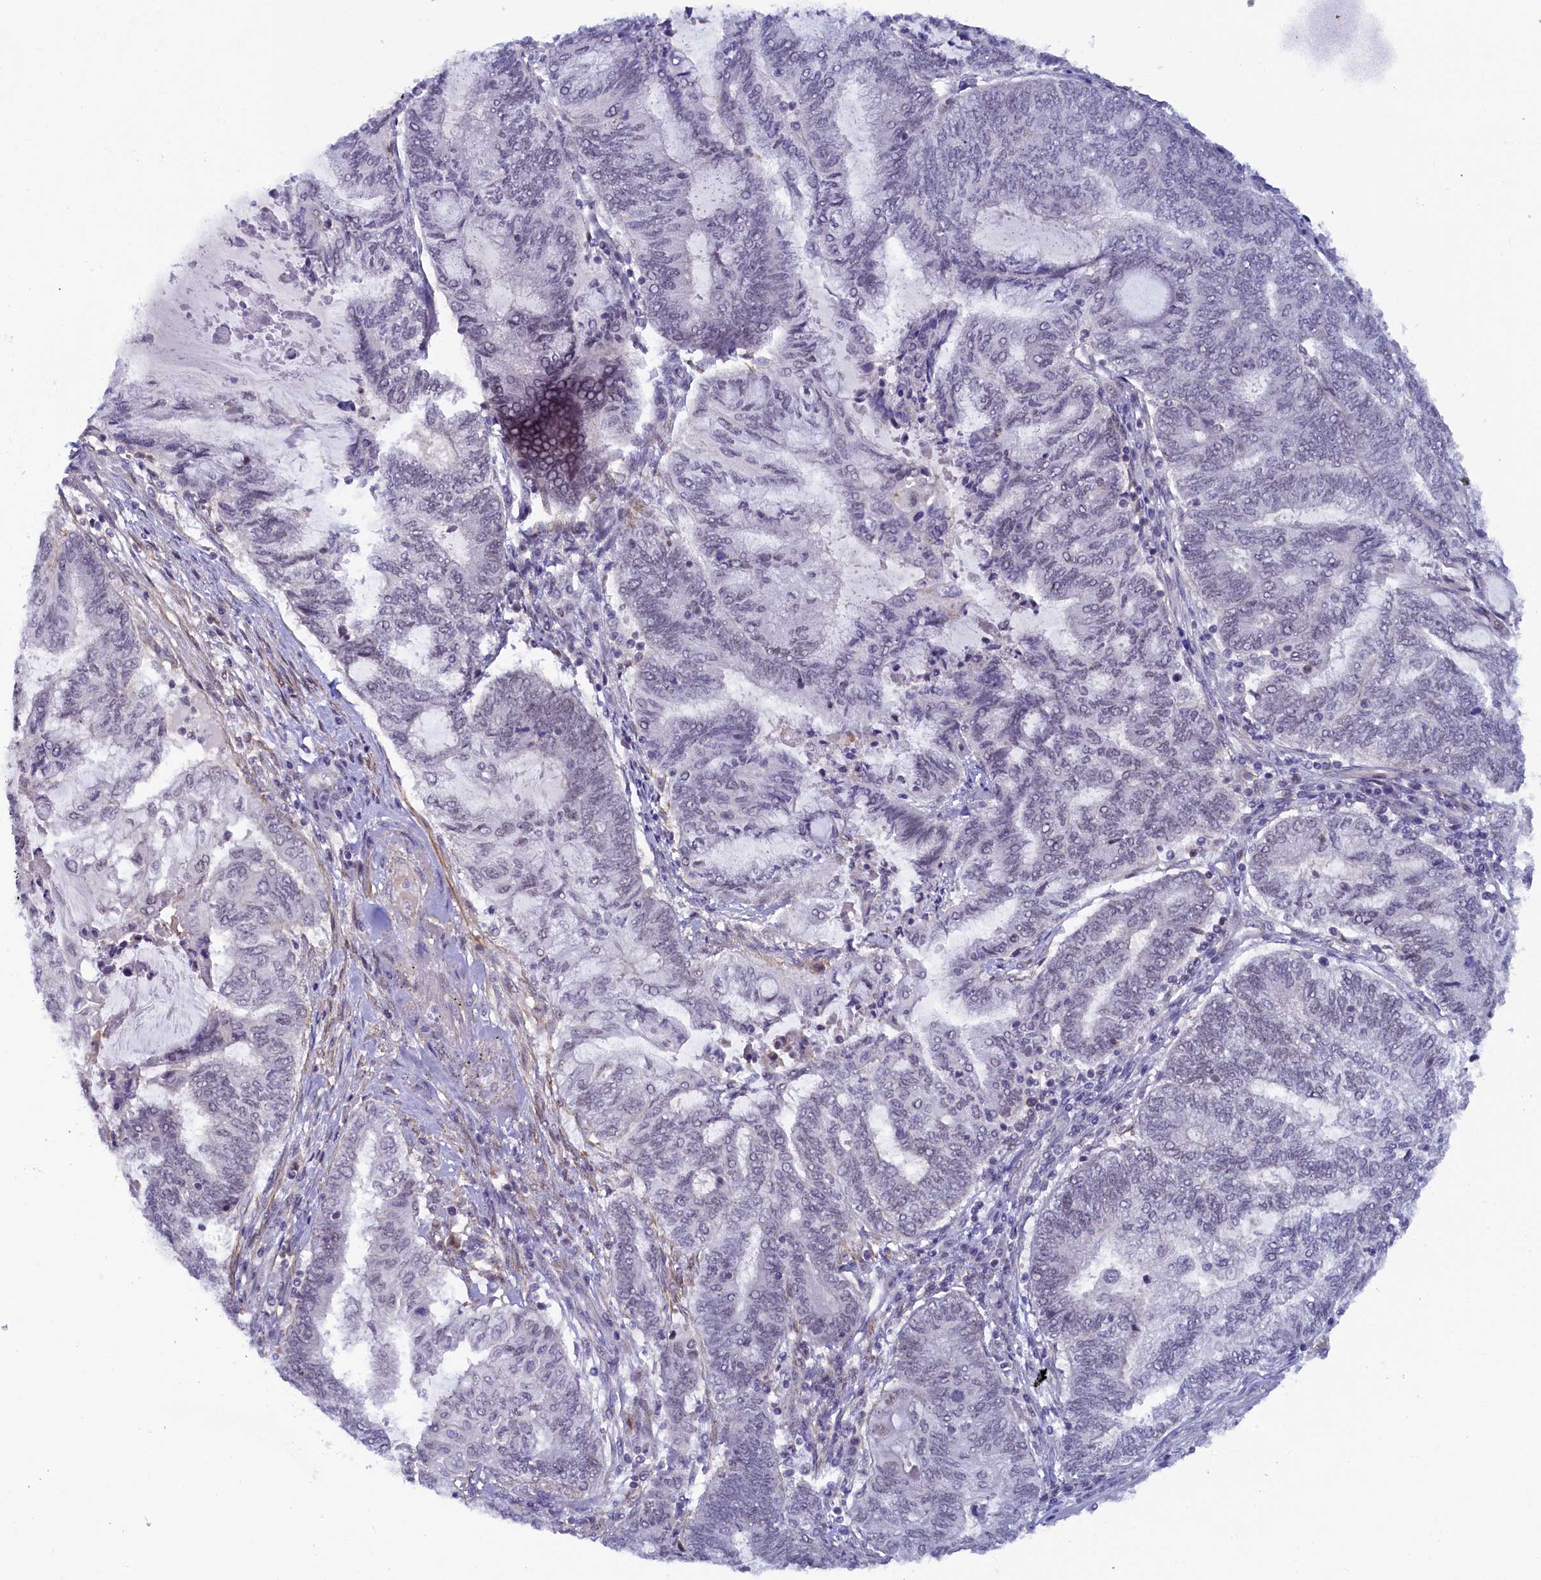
{"staining": {"intensity": "weak", "quantity": "<25%", "location": "nuclear"}, "tissue": "endometrial cancer", "cell_type": "Tumor cells", "image_type": "cancer", "snomed": [{"axis": "morphology", "description": "Adenocarcinoma, NOS"}, {"axis": "topography", "description": "Uterus"}, {"axis": "topography", "description": "Endometrium"}], "caption": "Immunohistochemical staining of endometrial cancer (adenocarcinoma) shows no significant staining in tumor cells. Brightfield microscopy of IHC stained with DAB (3,3'-diaminobenzidine) (brown) and hematoxylin (blue), captured at high magnification.", "gene": "INTS14", "patient": {"sex": "female", "age": 70}}